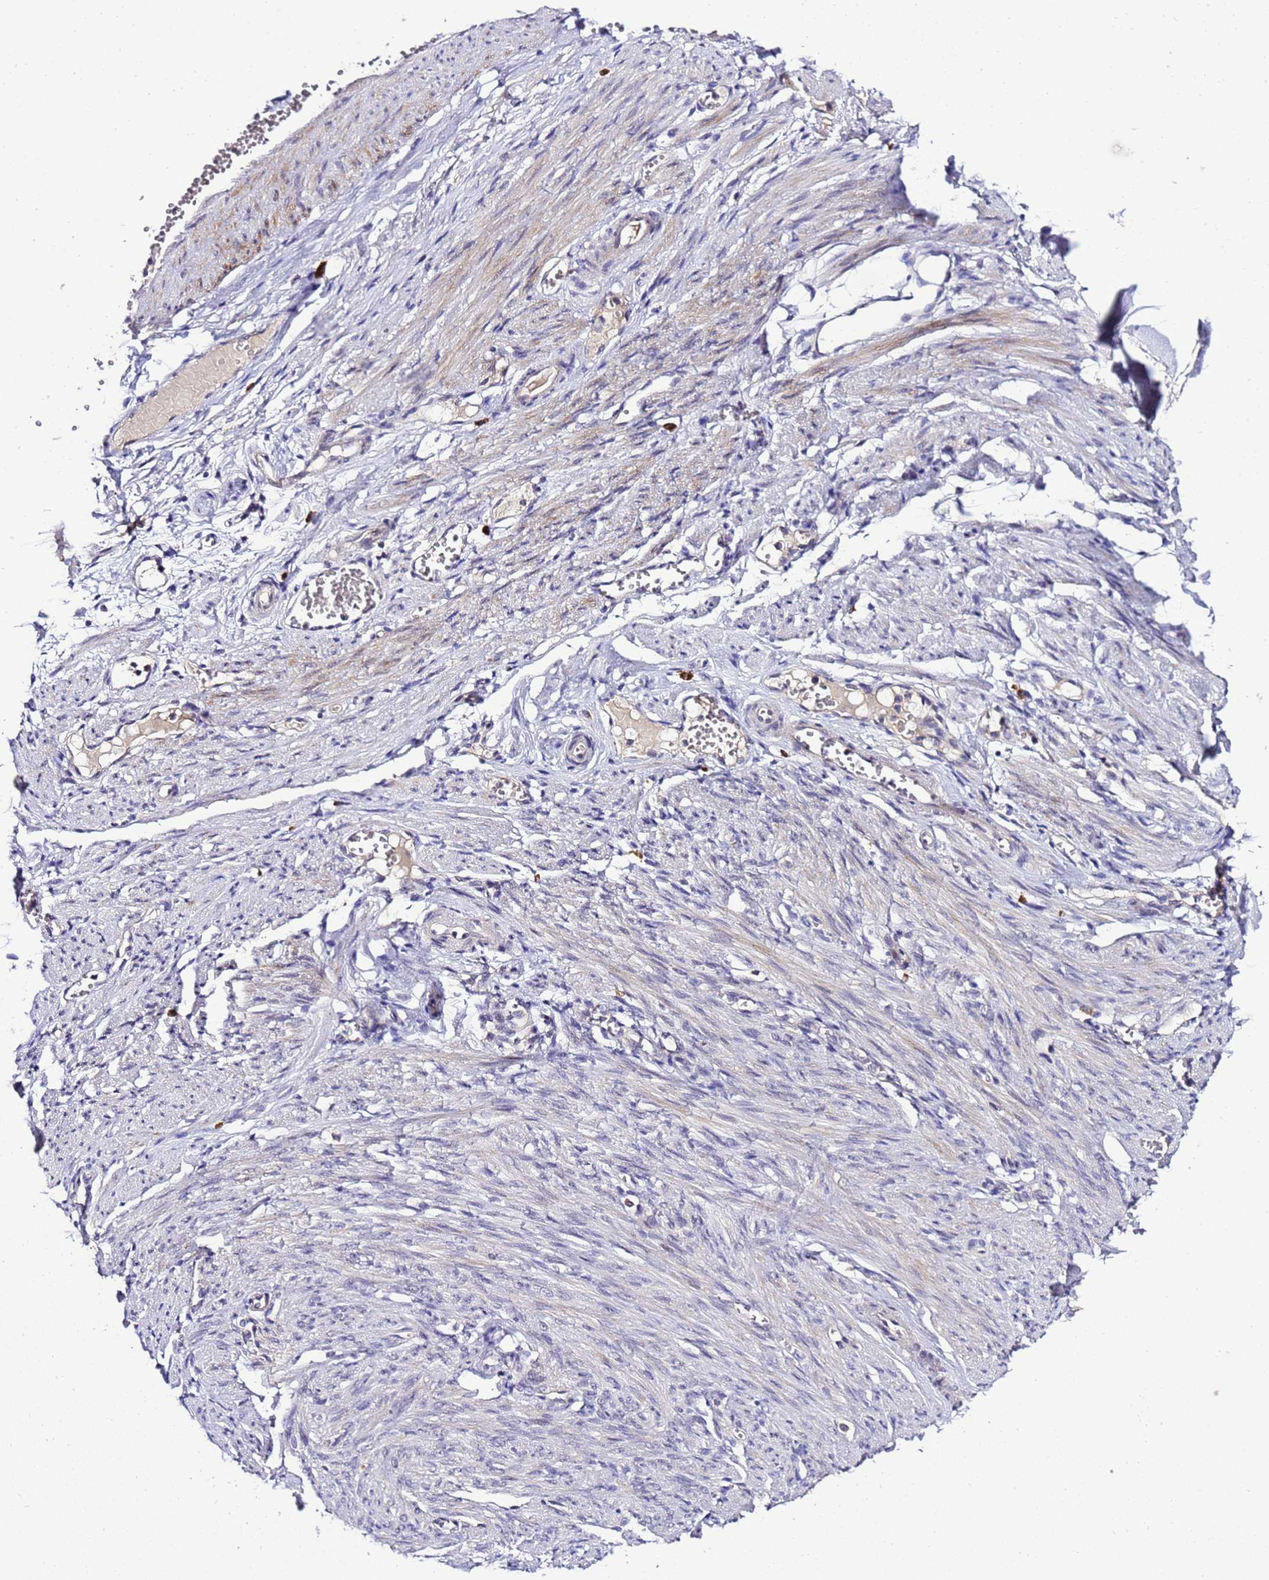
{"staining": {"intensity": "negative", "quantity": "none", "location": "none"}, "tissue": "adipose tissue", "cell_type": "Adipocytes", "image_type": "normal", "snomed": [{"axis": "morphology", "description": "Normal tissue, NOS"}, {"axis": "topography", "description": "Smooth muscle"}, {"axis": "topography", "description": "Peripheral nerve tissue"}], "caption": "This histopathology image is of benign adipose tissue stained with immunohistochemistry to label a protein in brown with the nuclei are counter-stained blue. There is no positivity in adipocytes. (Stains: DAB (3,3'-diaminobenzidine) IHC with hematoxylin counter stain, Microscopy: brightfield microscopy at high magnification).", "gene": "C19orf47", "patient": {"sex": "female", "age": 39}}